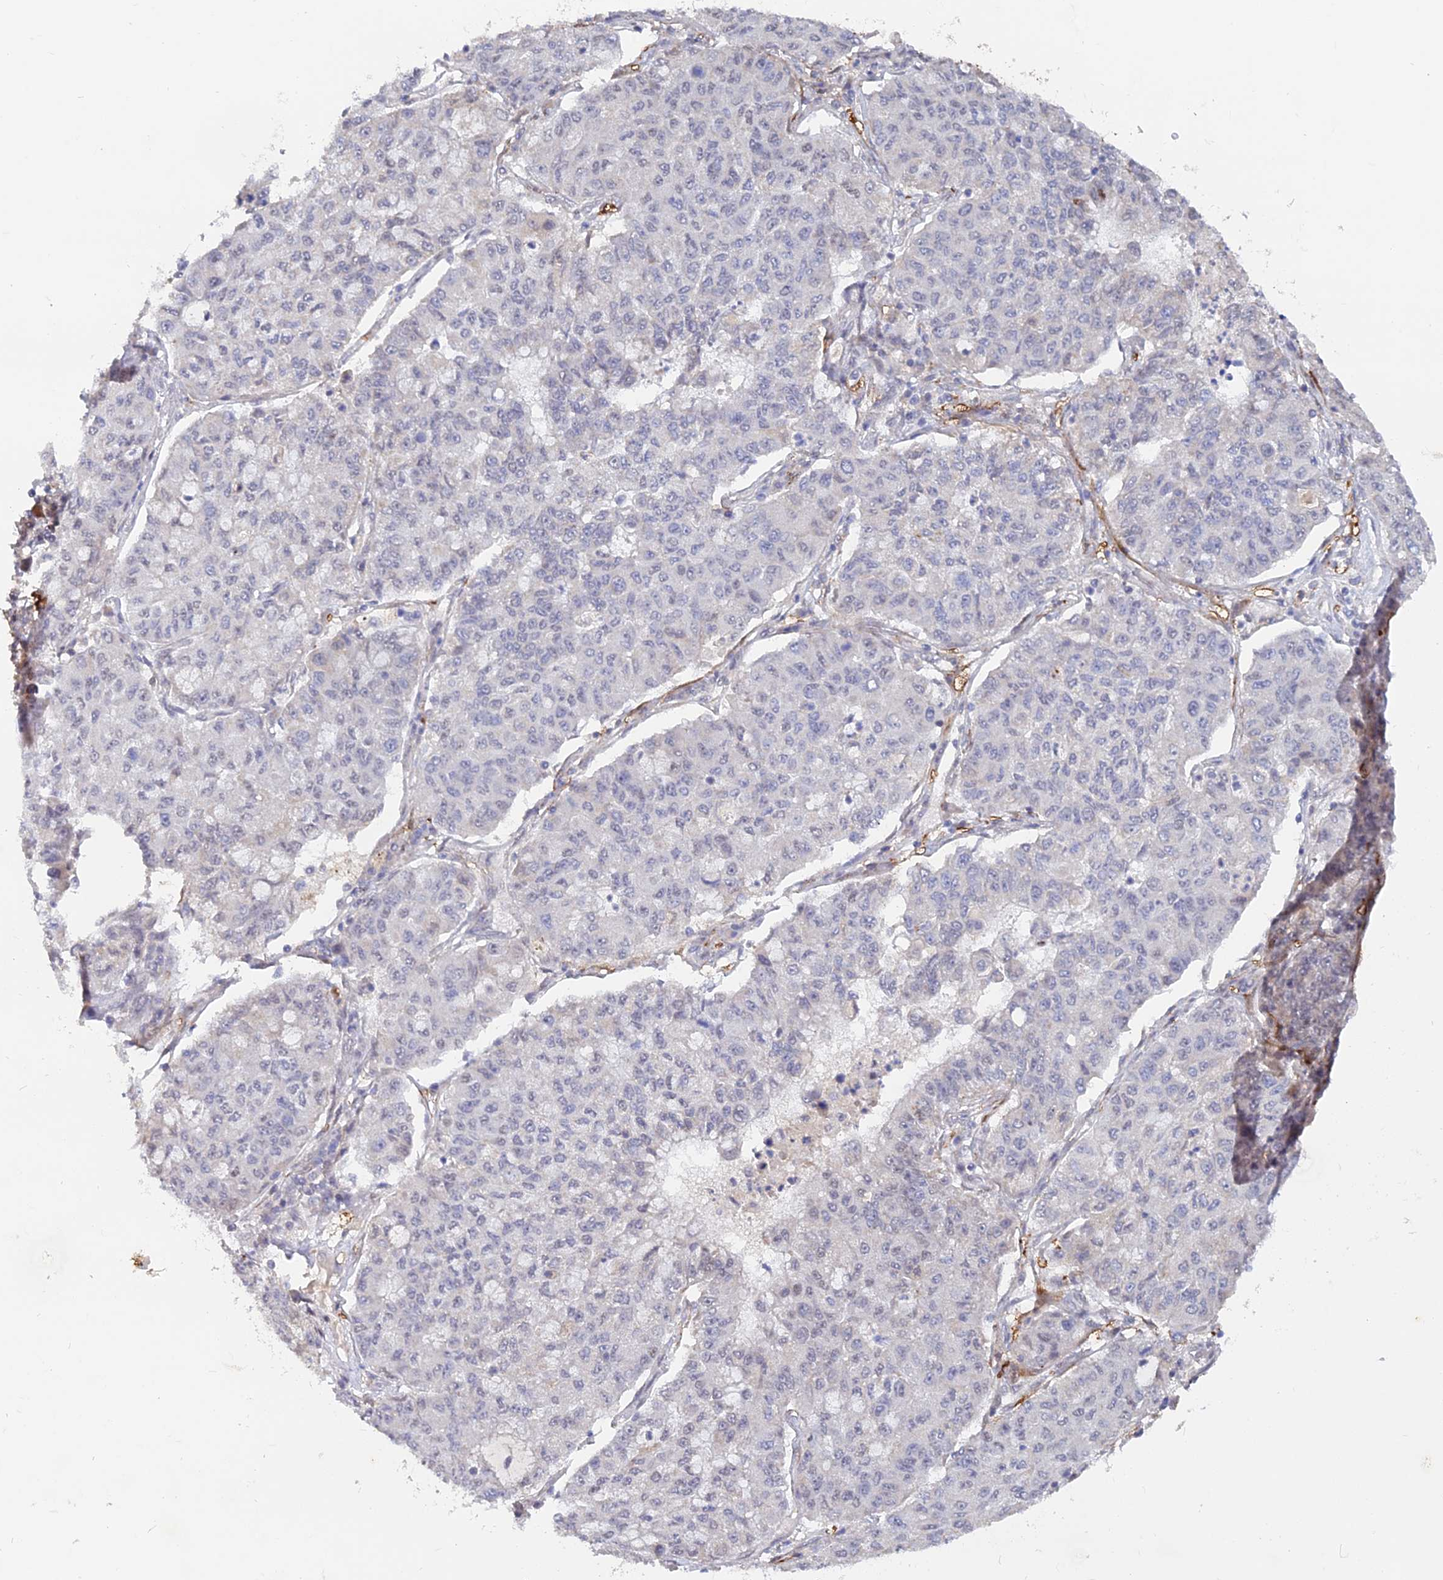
{"staining": {"intensity": "negative", "quantity": "none", "location": "none"}, "tissue": "lung cancer", "cell_type": "Tumor cells", "image_type": "cancer", "snomed": [{"axis": "morphology", "description": "Squamous cell carcinoma, NOS"}, {"axis": "topography", "description": "Lung"}], "caption": "DAB immunohistochemical staining of lung squamous cell carcinoma demonstrates no significant positivity in tumor cells. (DAB (3,3'-diaminobenzidine) immunohistochemistry with hematoxylin counter stain).", "gene": "CCDC154", "patient": {"sex": "male", "age": 74}}